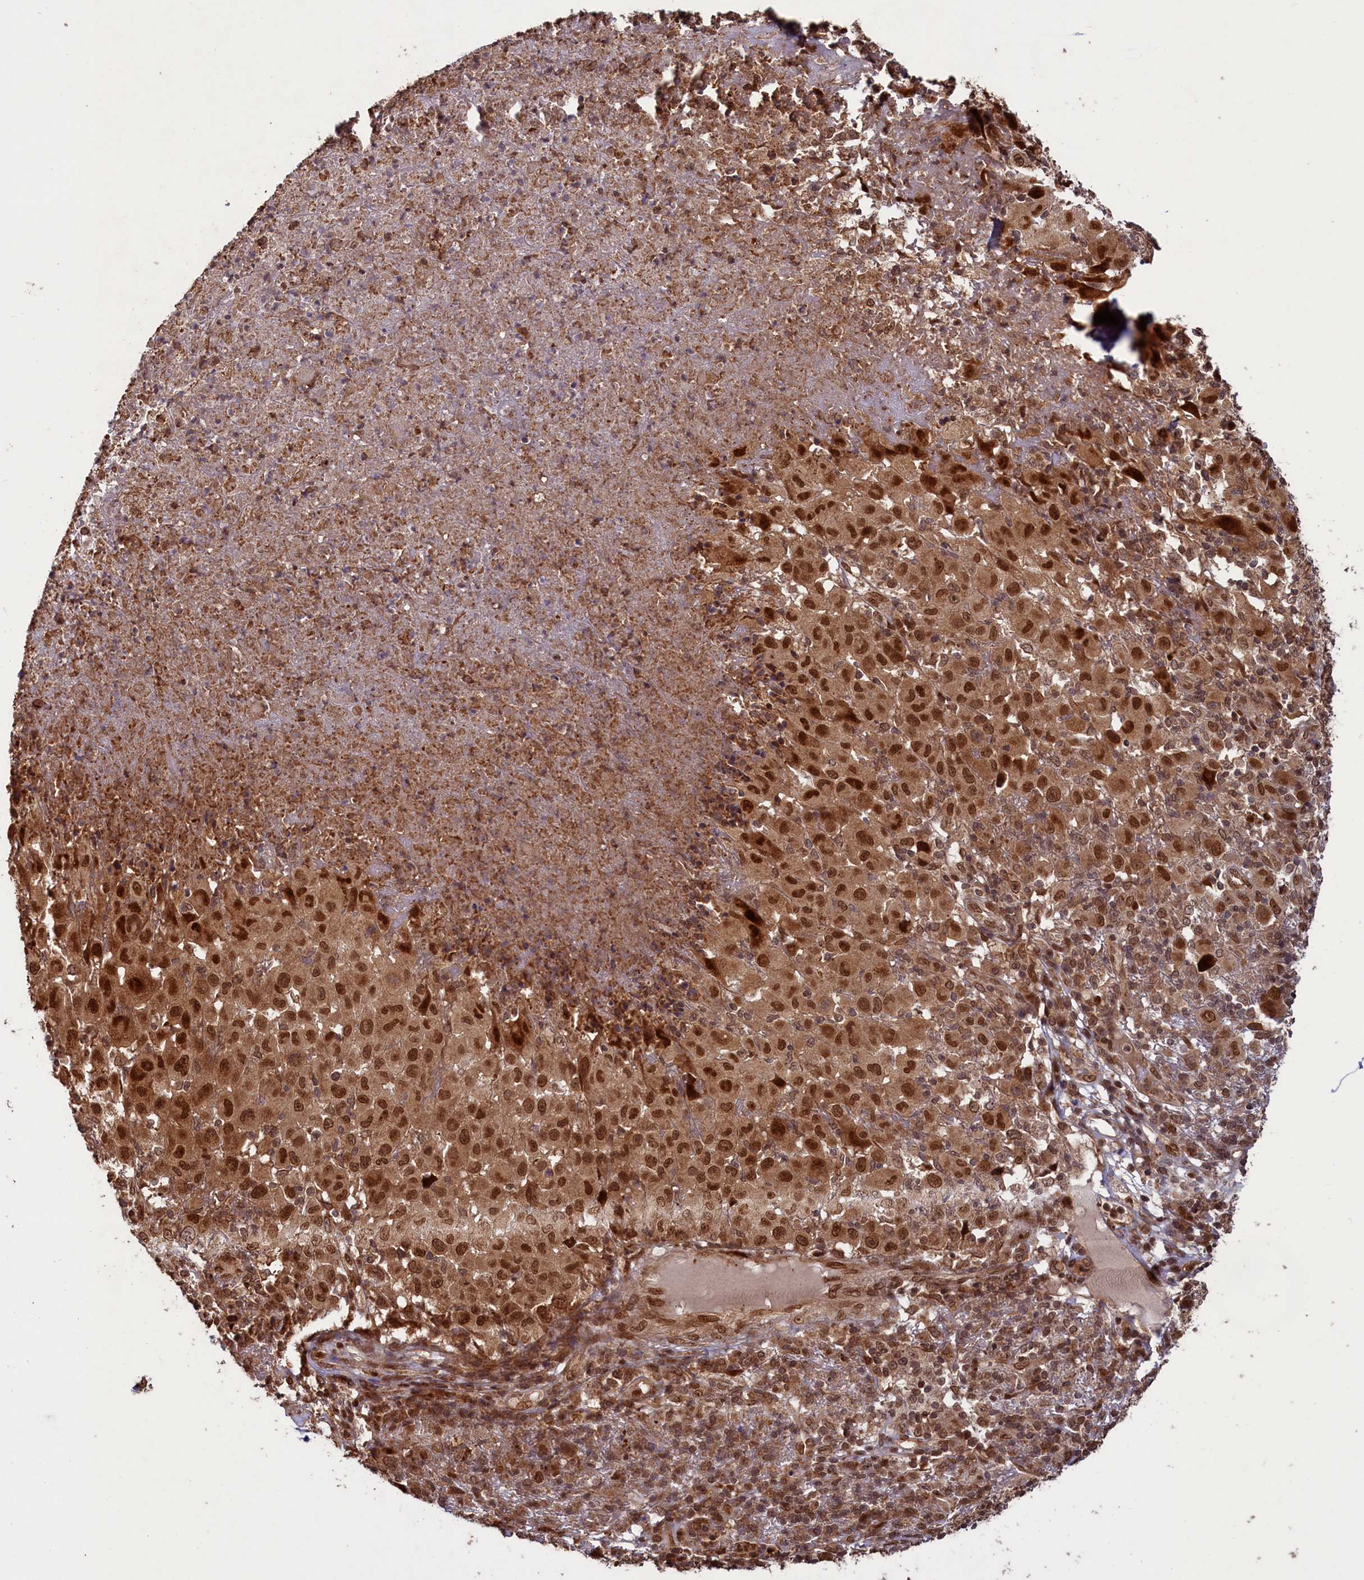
{"staining": {"intensity": "strong", "quantity": ">75%", "location": "nuclear"}, "tissue": "melanoma", "cell_type": "Tumor cells", "image_type": "cancer", "snomed": [{"axis": "morphology", "description": "Malignant melanoma, NOS"}, {"axis": "topography", "description": "Skin"}], "caption": "Immunohistochemistry (IHC) of melanoma shows high levels of strong nuclear expression in approximately >75% of tumor cells. The protein of interest is shown in brown color, while the nuclei are stained blue.", "gene": "NAE1", "patient": {"sex": "male", "age": 73}}